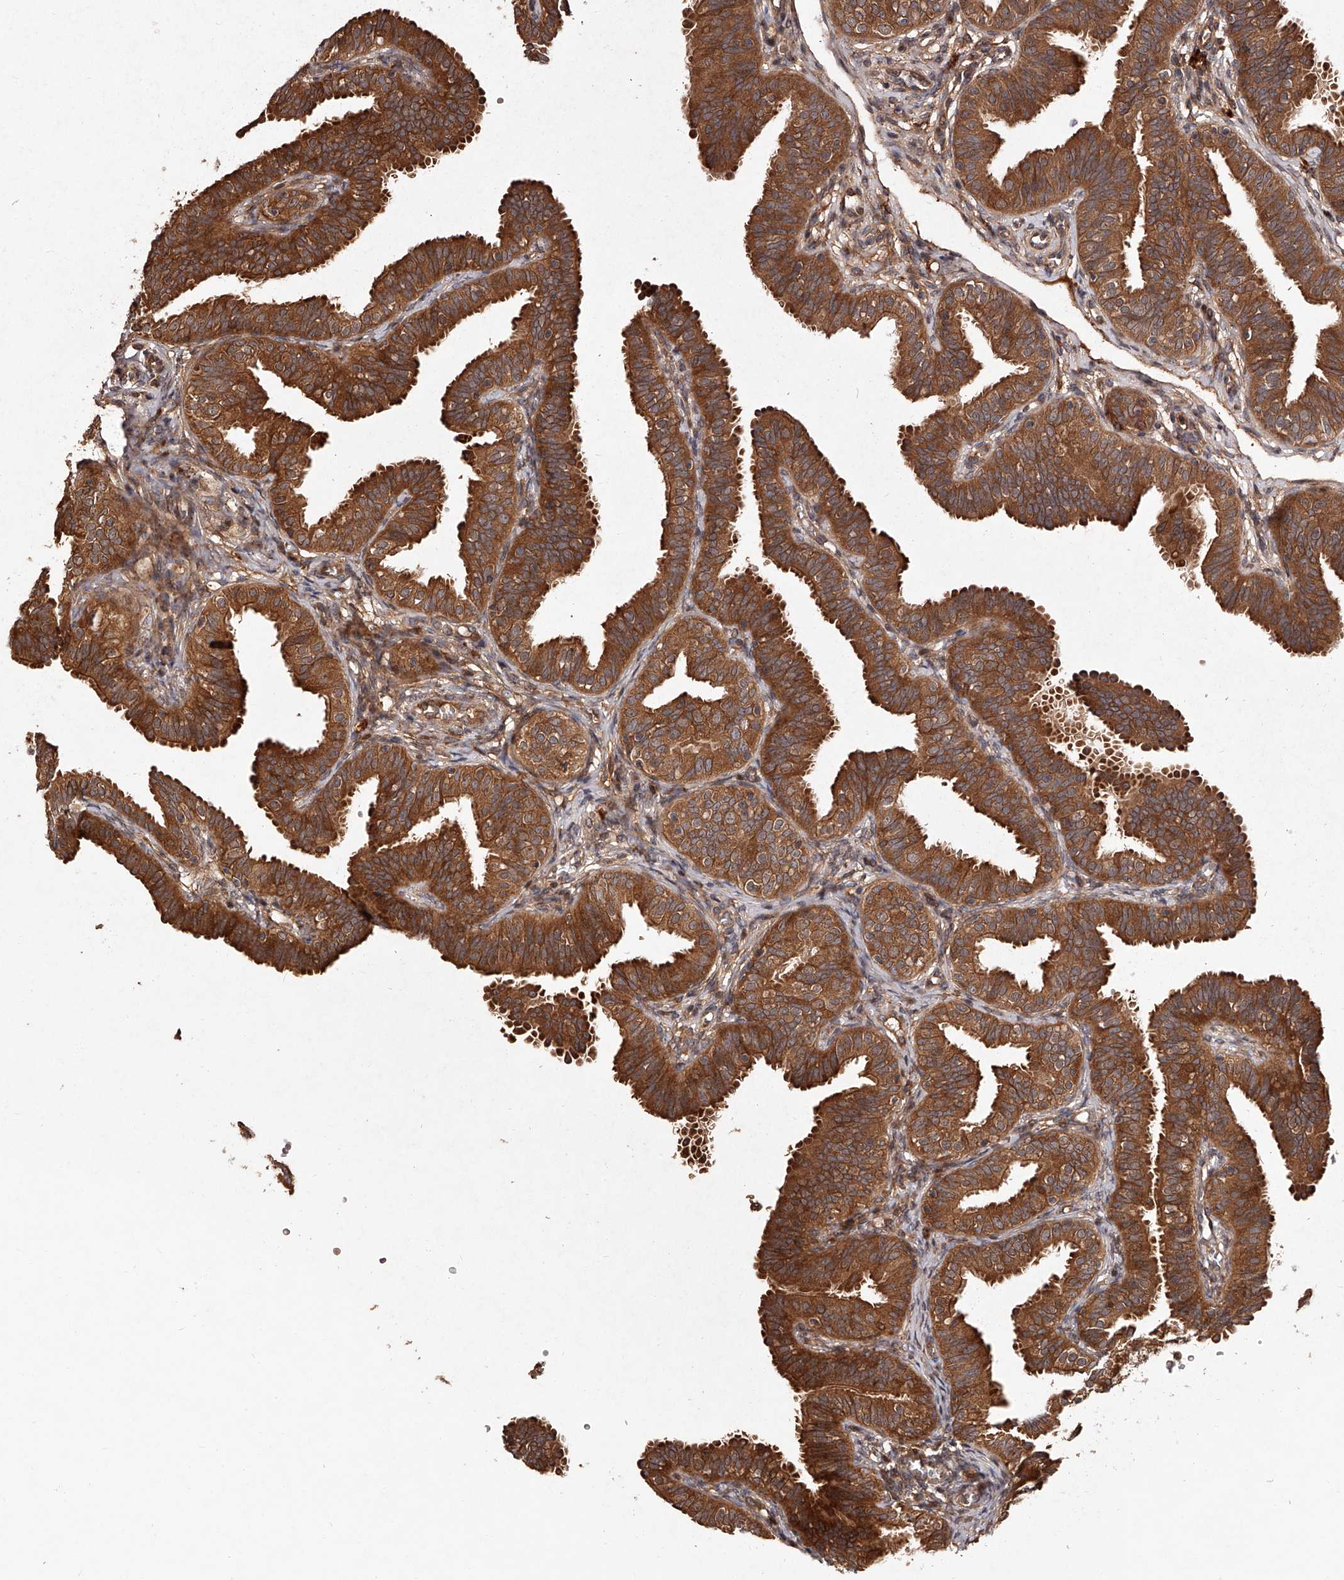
{"staining": {"intensity": "strong", "quantity": ">75%", "location": "cytoplasmic/membranous"}, "tissue": "fallopian tube", "cell_type": "Glandular cells", "image_type": "normal", "snomed": [{"axis": "morphology", "description": "Normal tissue, NOS"}, {"axis": "topography", "description": "Fallopian tube"}], "caption": "This micrograph reveals immunohistochemistry (IHC) staining of benign fallopian tube, with high strong cytoplasmic/membranous positivity in about >75% of glandular cells.", "gene": "CRYZL1", "patient": {"sex": "female", "age": 35}}